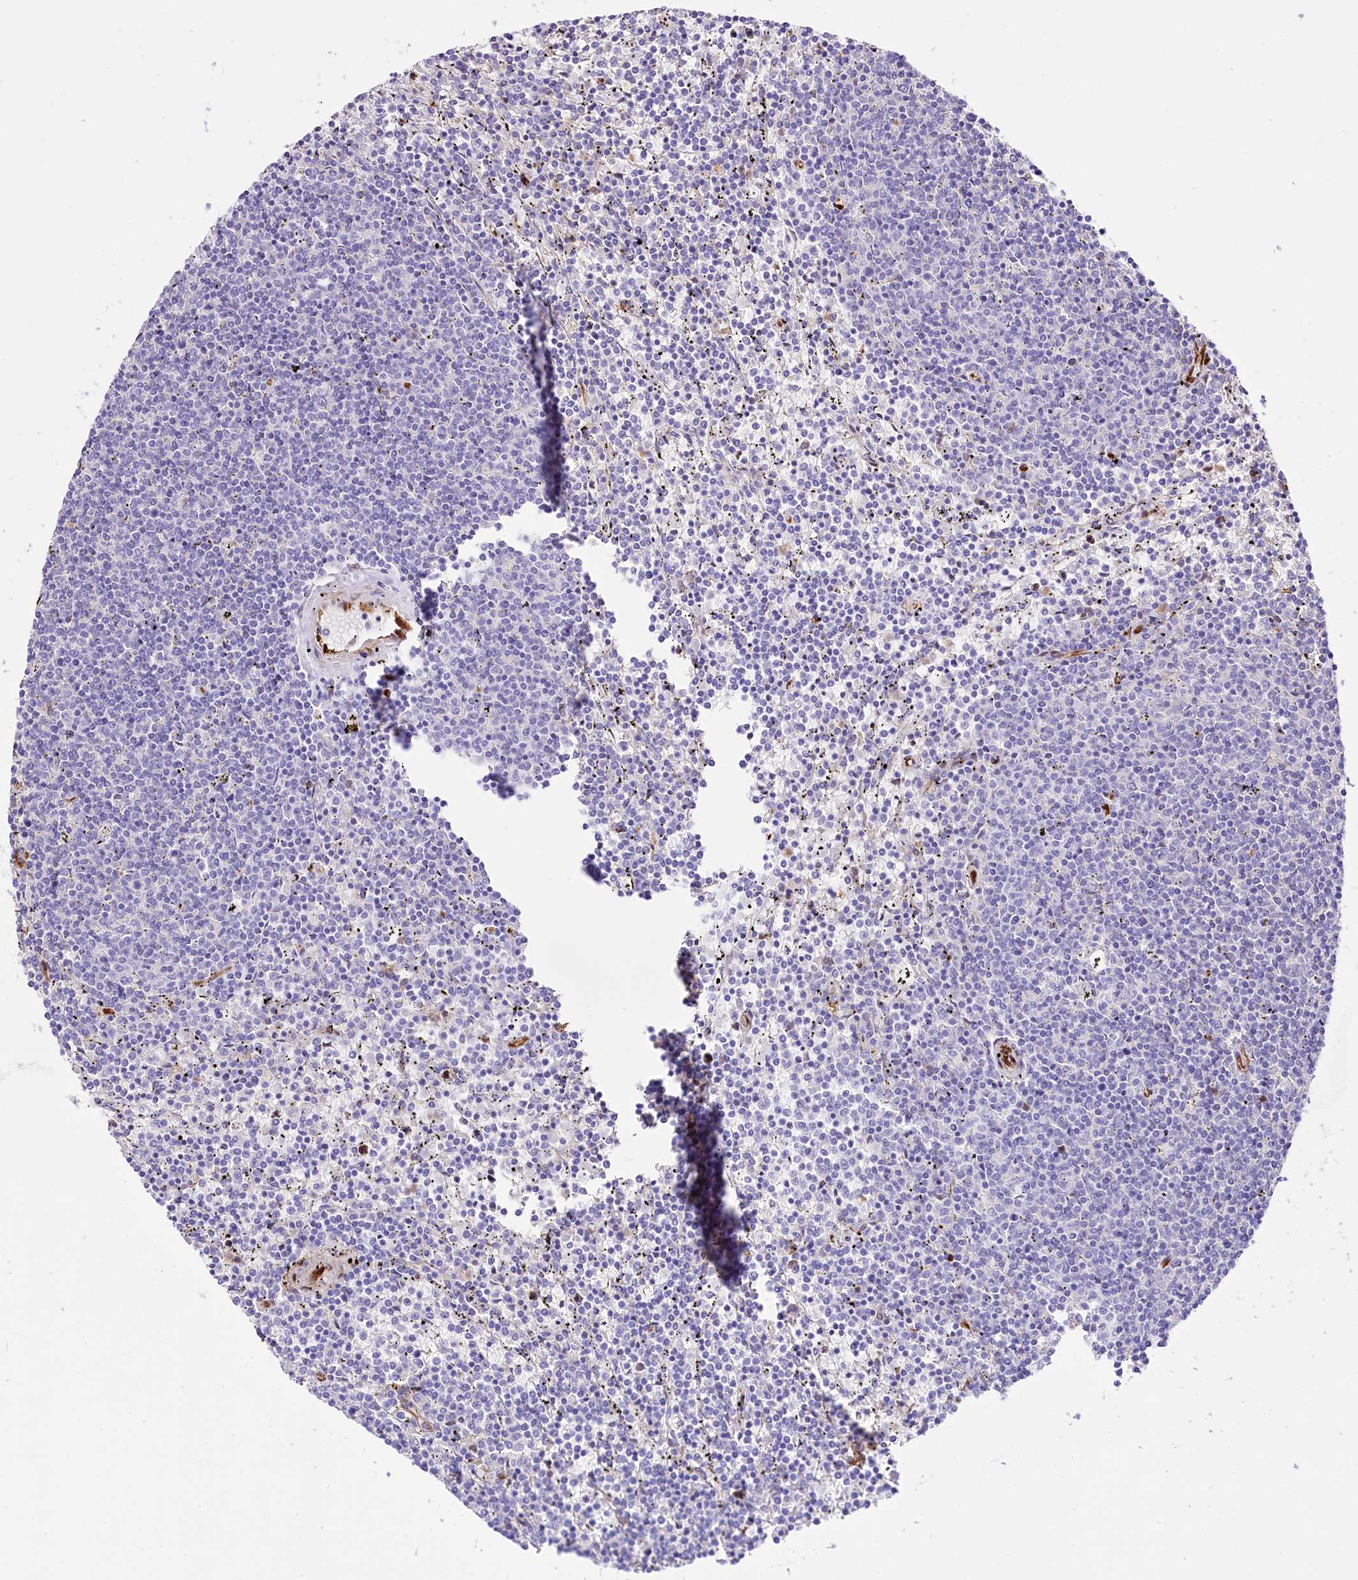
{"staining": {"intensity": "negative", "quantity": "none", "location": "none"}, "tissue": "lymphoma", "cell_type": "Tumor cells", "image_type": "cancer", "snomed": [{"axis": "morphology", "description": "Malignant lymphoma, non-Hodgkin's type, Low grade"}, {"axis": "topography", "description": "Spleen"}], "caption": "Immunohistochemistry (IHC) image of human lymphoma stained for a protein (brown), which reveals no staining in tumor cells.", "gene": "PTMS", "patient": {"sex": "female", "age": 50}}